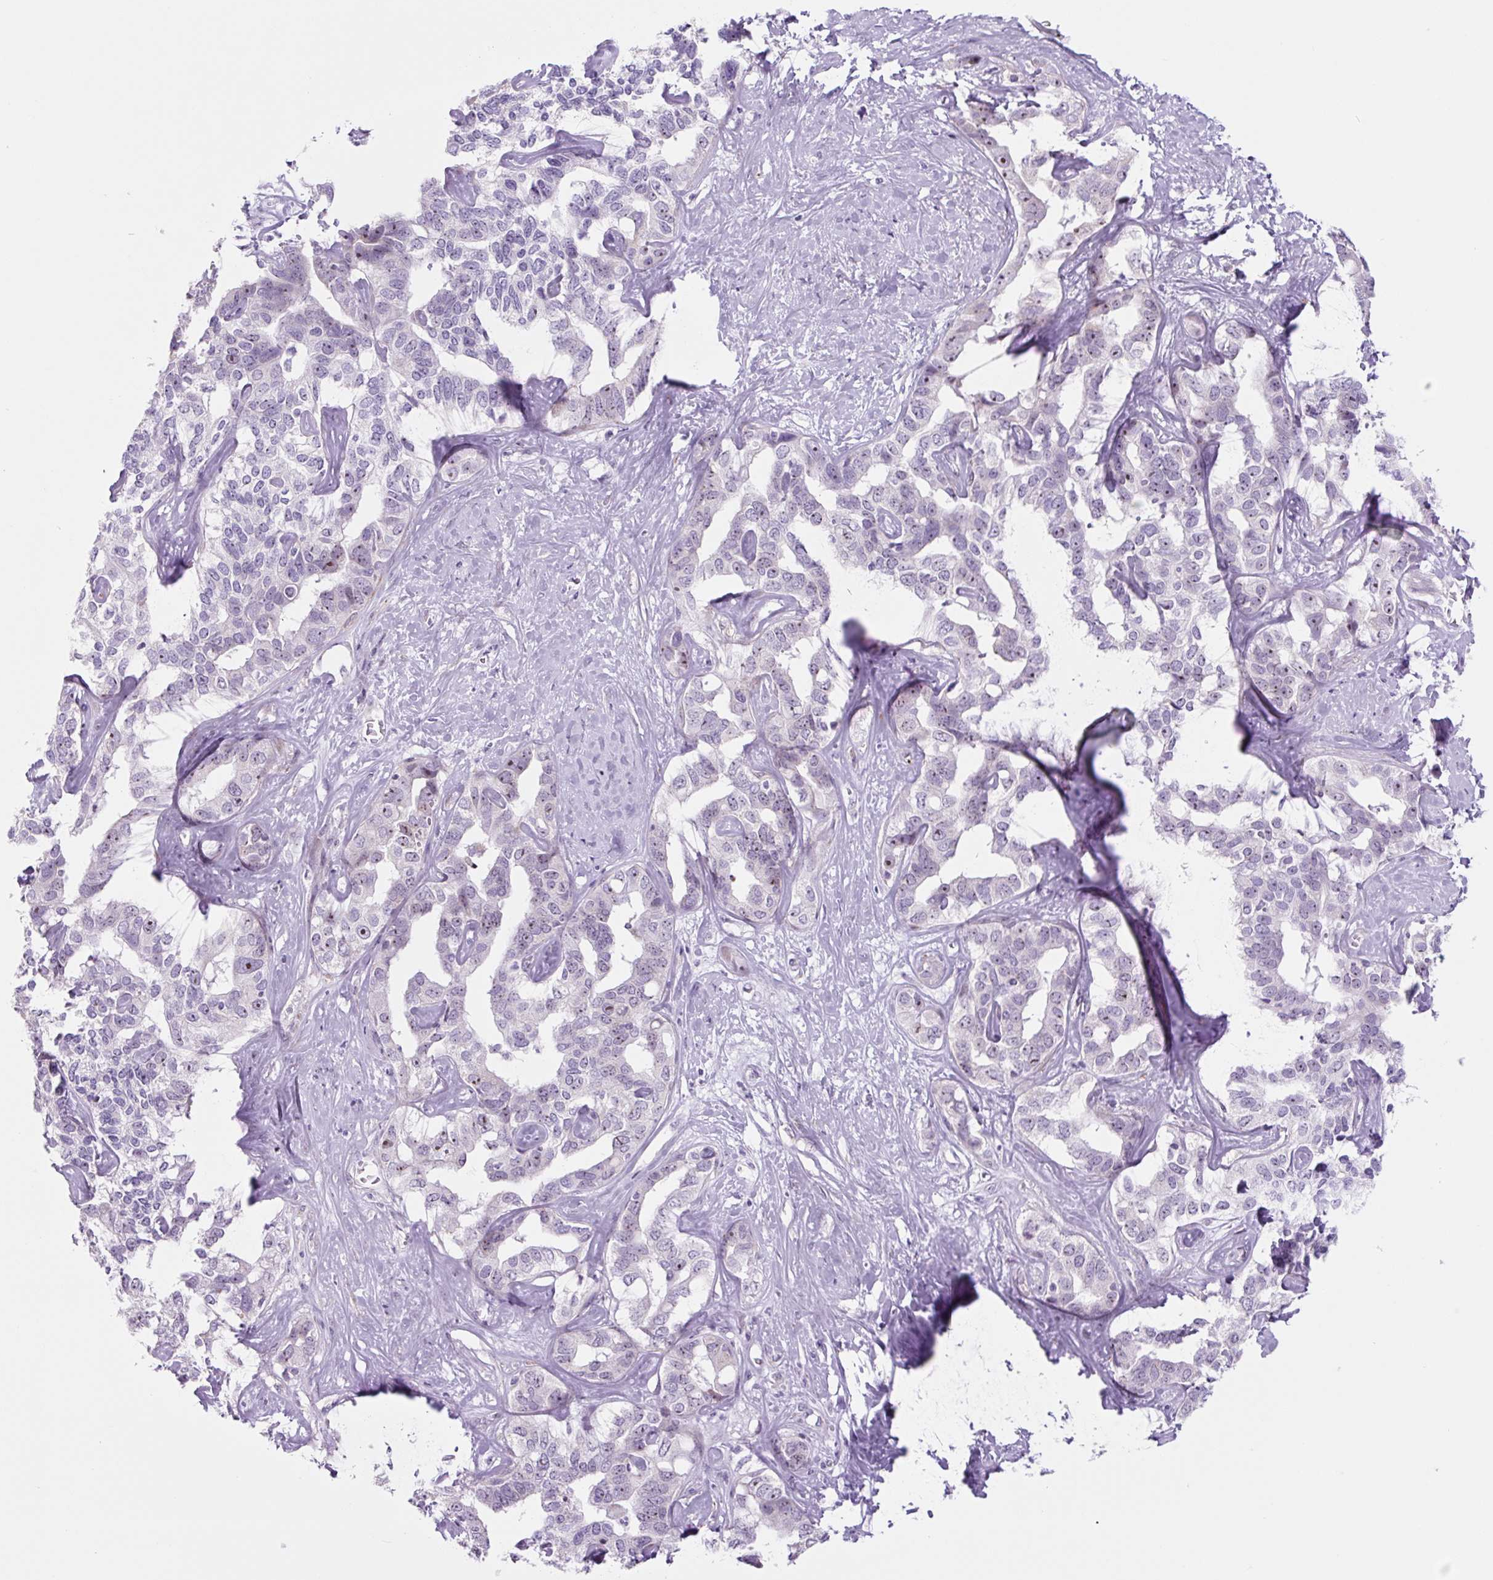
{"staining": {"intensity": "moderate", "quantity": "<25%", "location": "nuclear"}, "tissue": "liver cancer", "cell_type": "Tumor cells", "image_type": "cancer", "snomed": [{"axis": "morphology", "description": "Cholangiocarcinoma"}, {"axis": "topography", "description": "Liver"}], "caption": "Immunohistochemistry (IHC) of human liver cancer (cholangiocarcinoma) reveals low levels of moderate nuclear expression in about <25% of tumor cells.", "gene": "RRS1", "patient": {"sex": "male", "age": 59}}